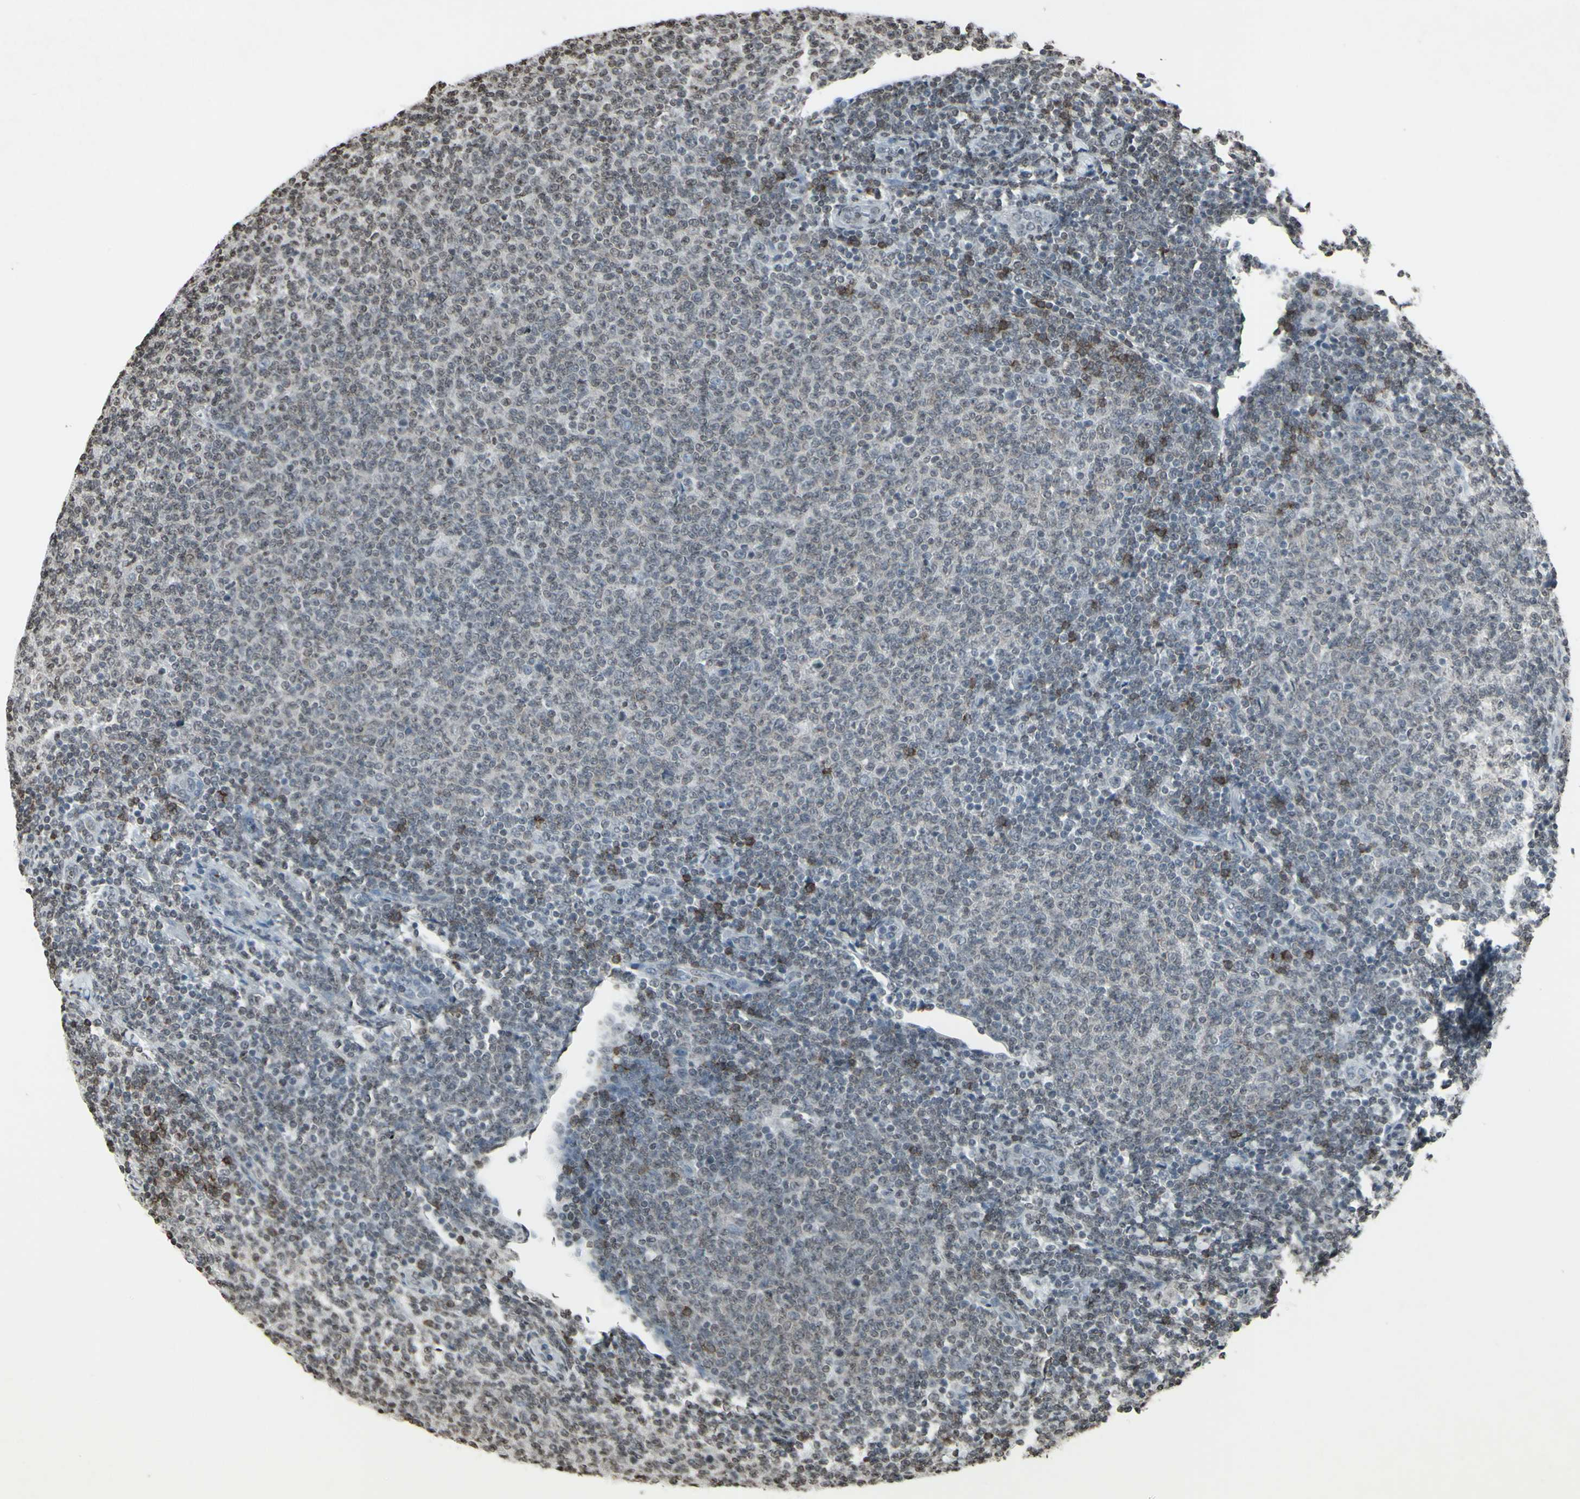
{"staining": {"intensity": "negative", "quantity": "none", "location": "none"}, "tissue": "lymphoma", "cell_type": "Tumor cells", "image_type": "cancer", "snomed": [{"axis": "morphology", "description": "Malignant lymphoma, non-Hodgkin's type, Low grade"}, {"axis": "topography", "description": "Lymph node"}], "caption": "Tumor cells are negative for brown protein staining in malignant lymphoma, non-Hodgkin's type (low-grade). Nuclei are stained in blue.", "gene": "CD79B", "patient": {"sex": "male", "age": 66}}